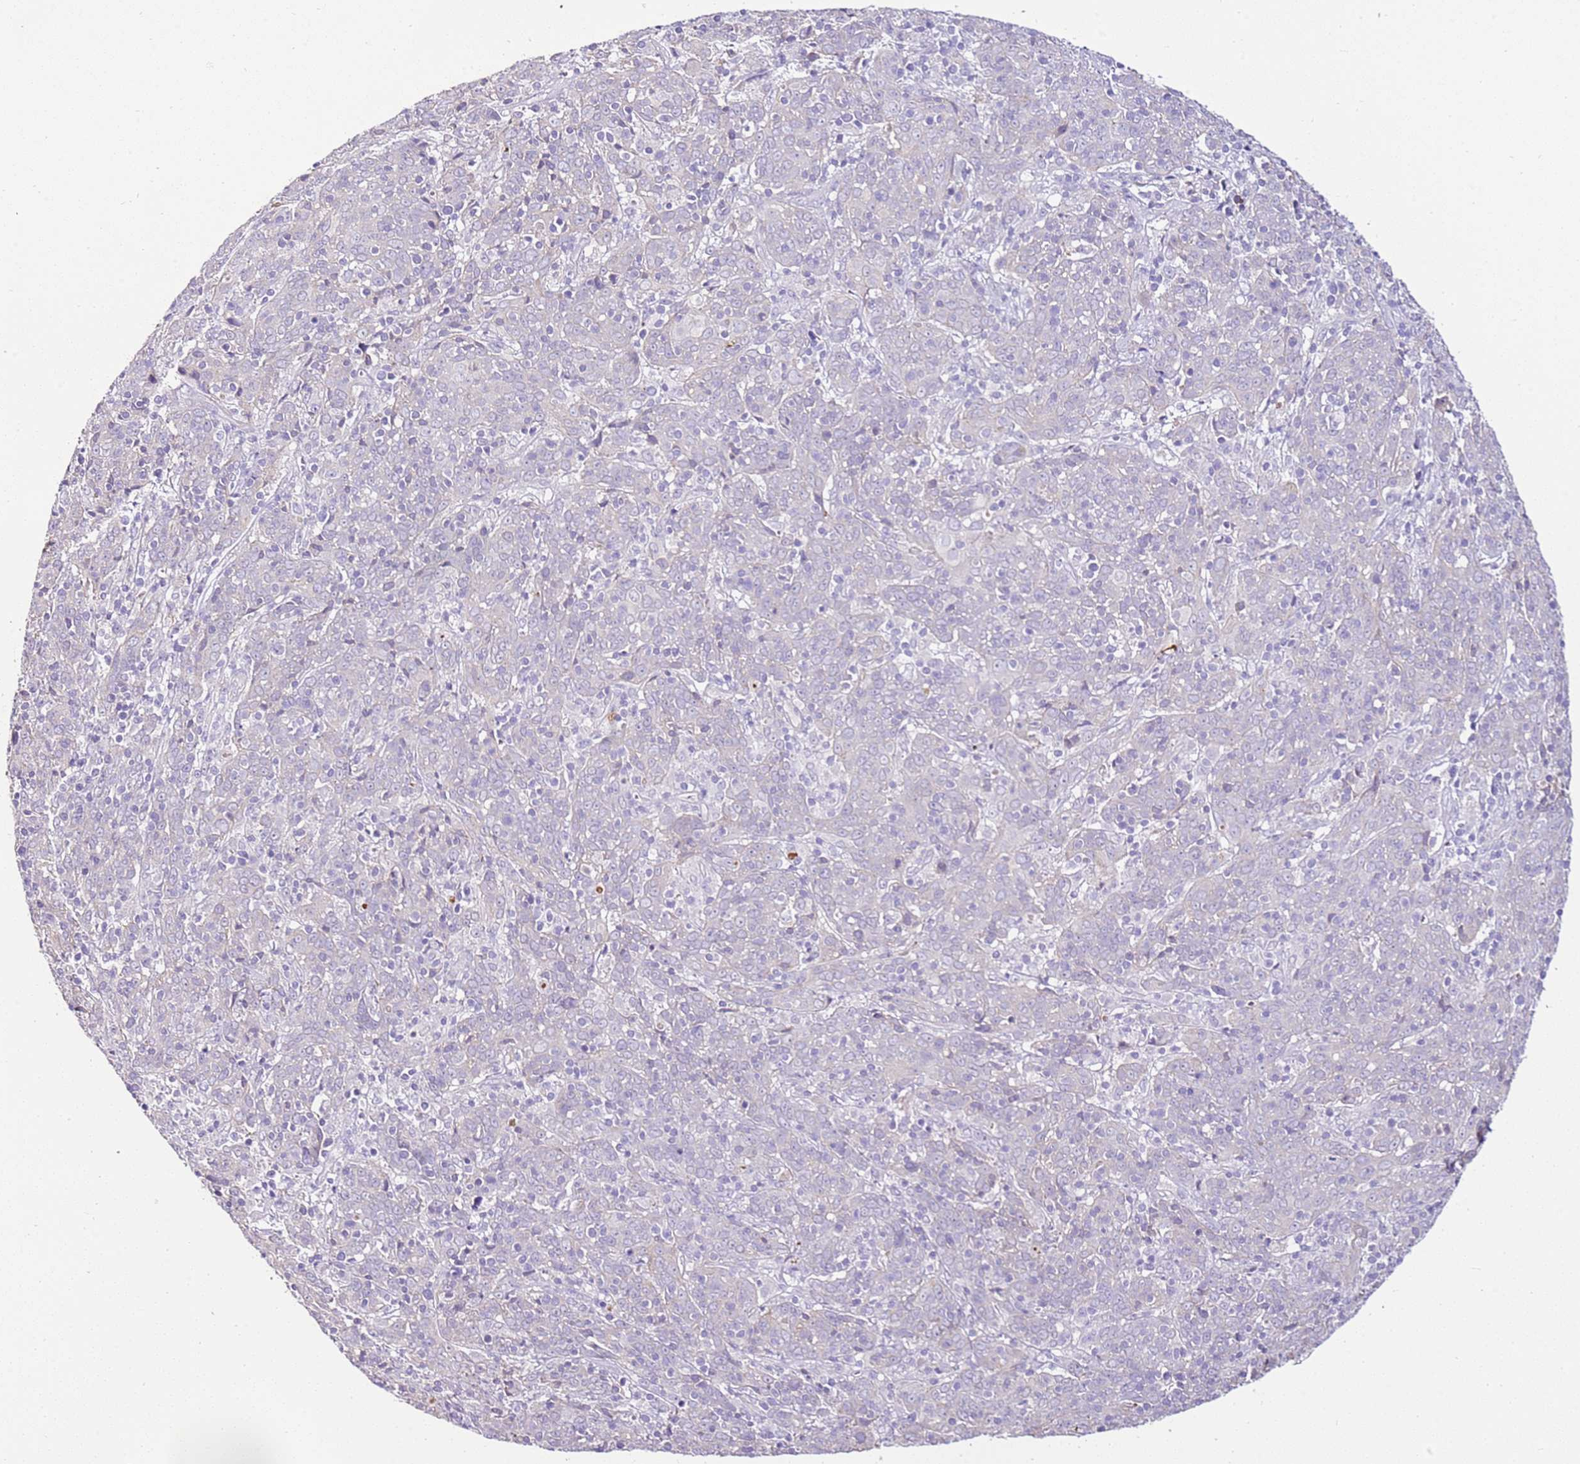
{"staining": {"intensity": "negative", "quantity": "none", "location": "none"}, "tissue": "cervical cancer", "cell_type": "Tumor cells", "image_type": "cancer", "snomed": [{"axis": "morphology", "description": "Squamous cell carcinoma, NOS"}, {"axis": "topography", "description": "Cervix"}], "caption": "Immunohistochemistry (IHC) of cervical cancer (squamous cell carcinoma) reveals no expression in tumor cells.", "gene": "SLC38A5", "patient": {"sex": "female", "age": 67}}